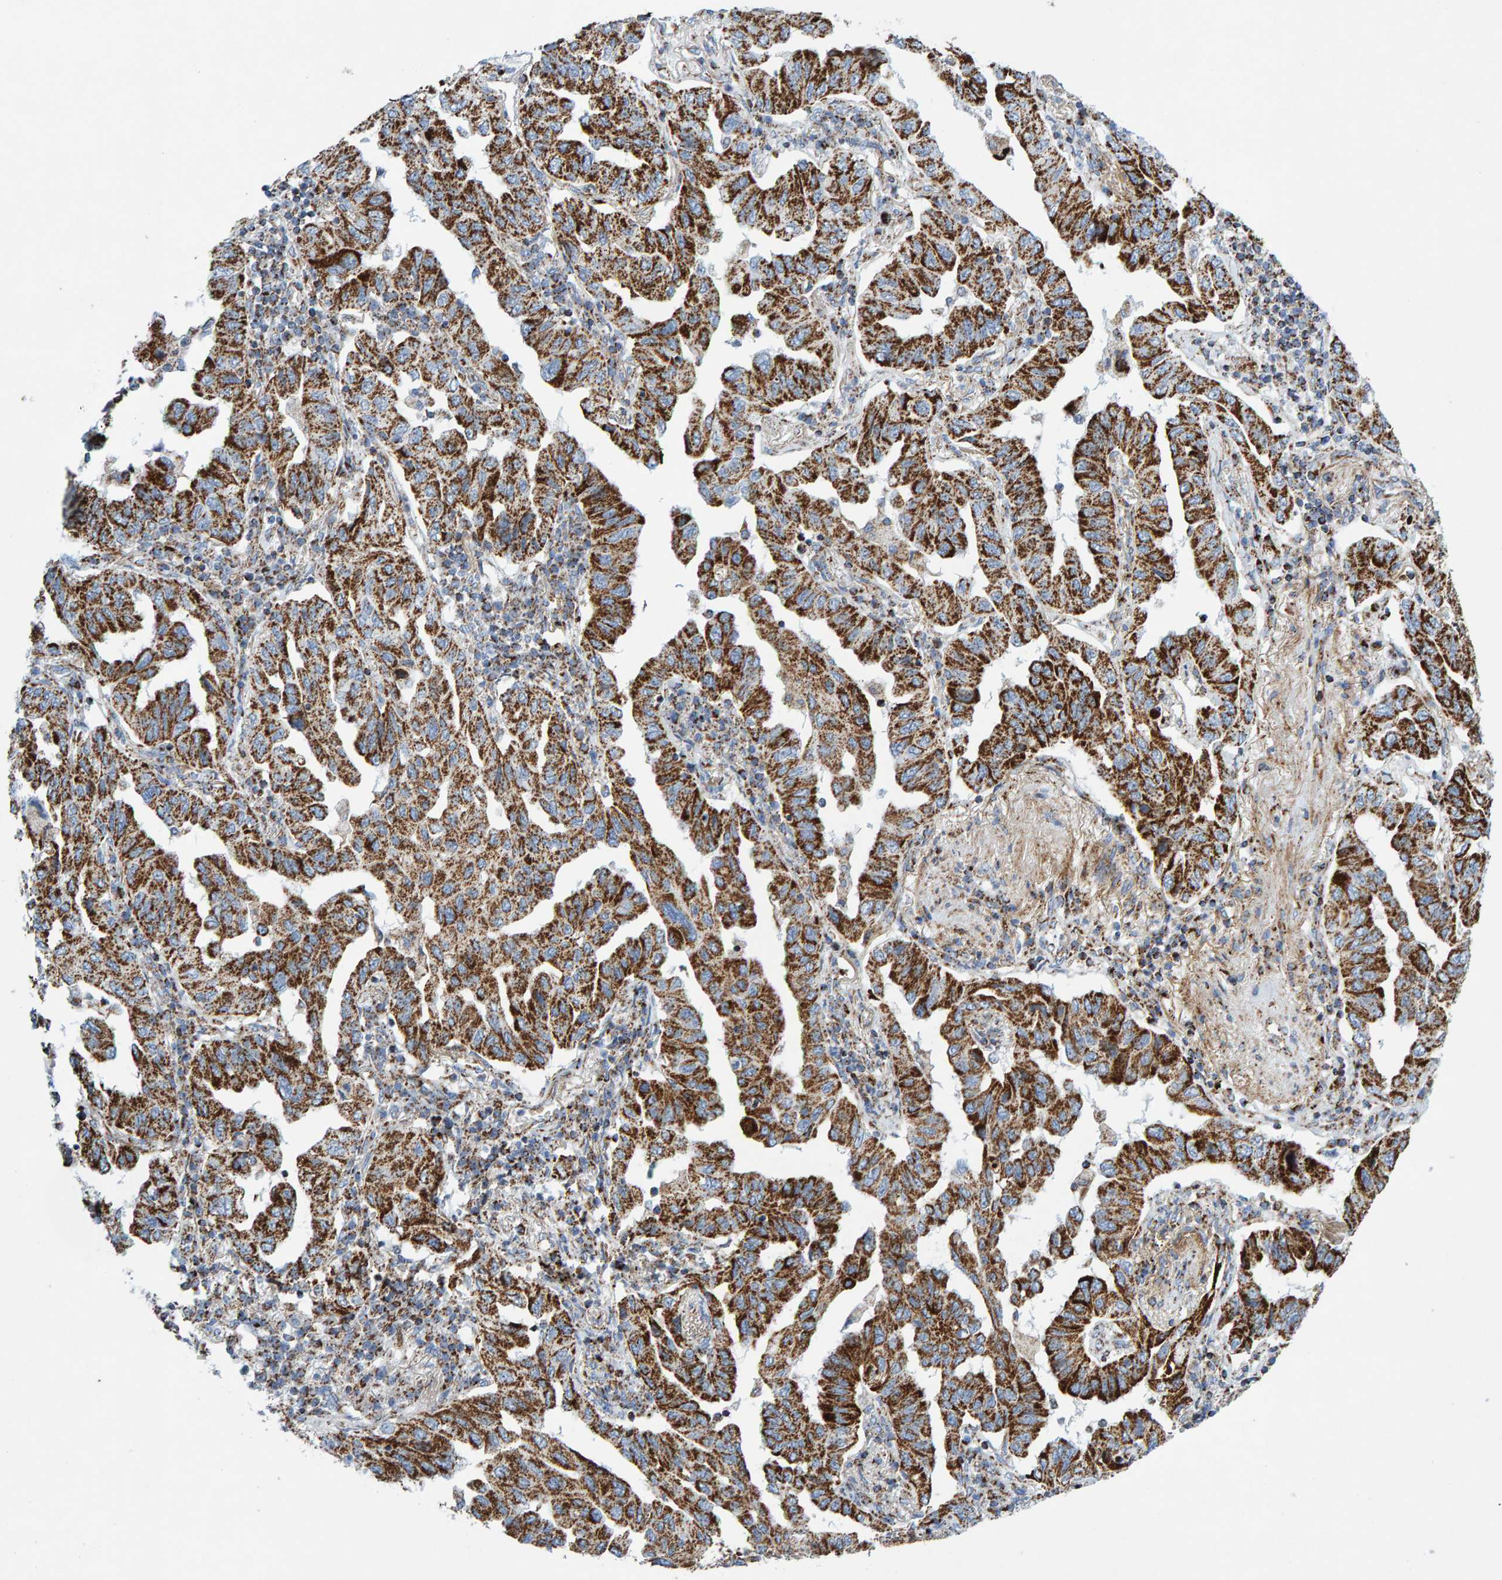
{"staining": {"intensity": "strong", "quantity": ">75%", "location": "cytoplasmic/membranous"}, "tissue": "lung cancer", "cell_type": "Tumor cells", "image_type": "cancer", "snomed": [{"axis": "morphology", "description": "Adenocarcinoma, NOS"}, {"axis": "topography", "description": "Lung"}], "caption": "The micrograph reveals staining of lung cancer, revealing strong cytoplasmic/membranous protein expression (brown color) within tumor cells. (Stains: DAB (3,3'-diaminobenzidine) in brown, nuclei in blue, Microscopy: brightfield microscopy at high magnification).", "gene": "GGTA1", "patient": {"sex": "female", "age": 65}}